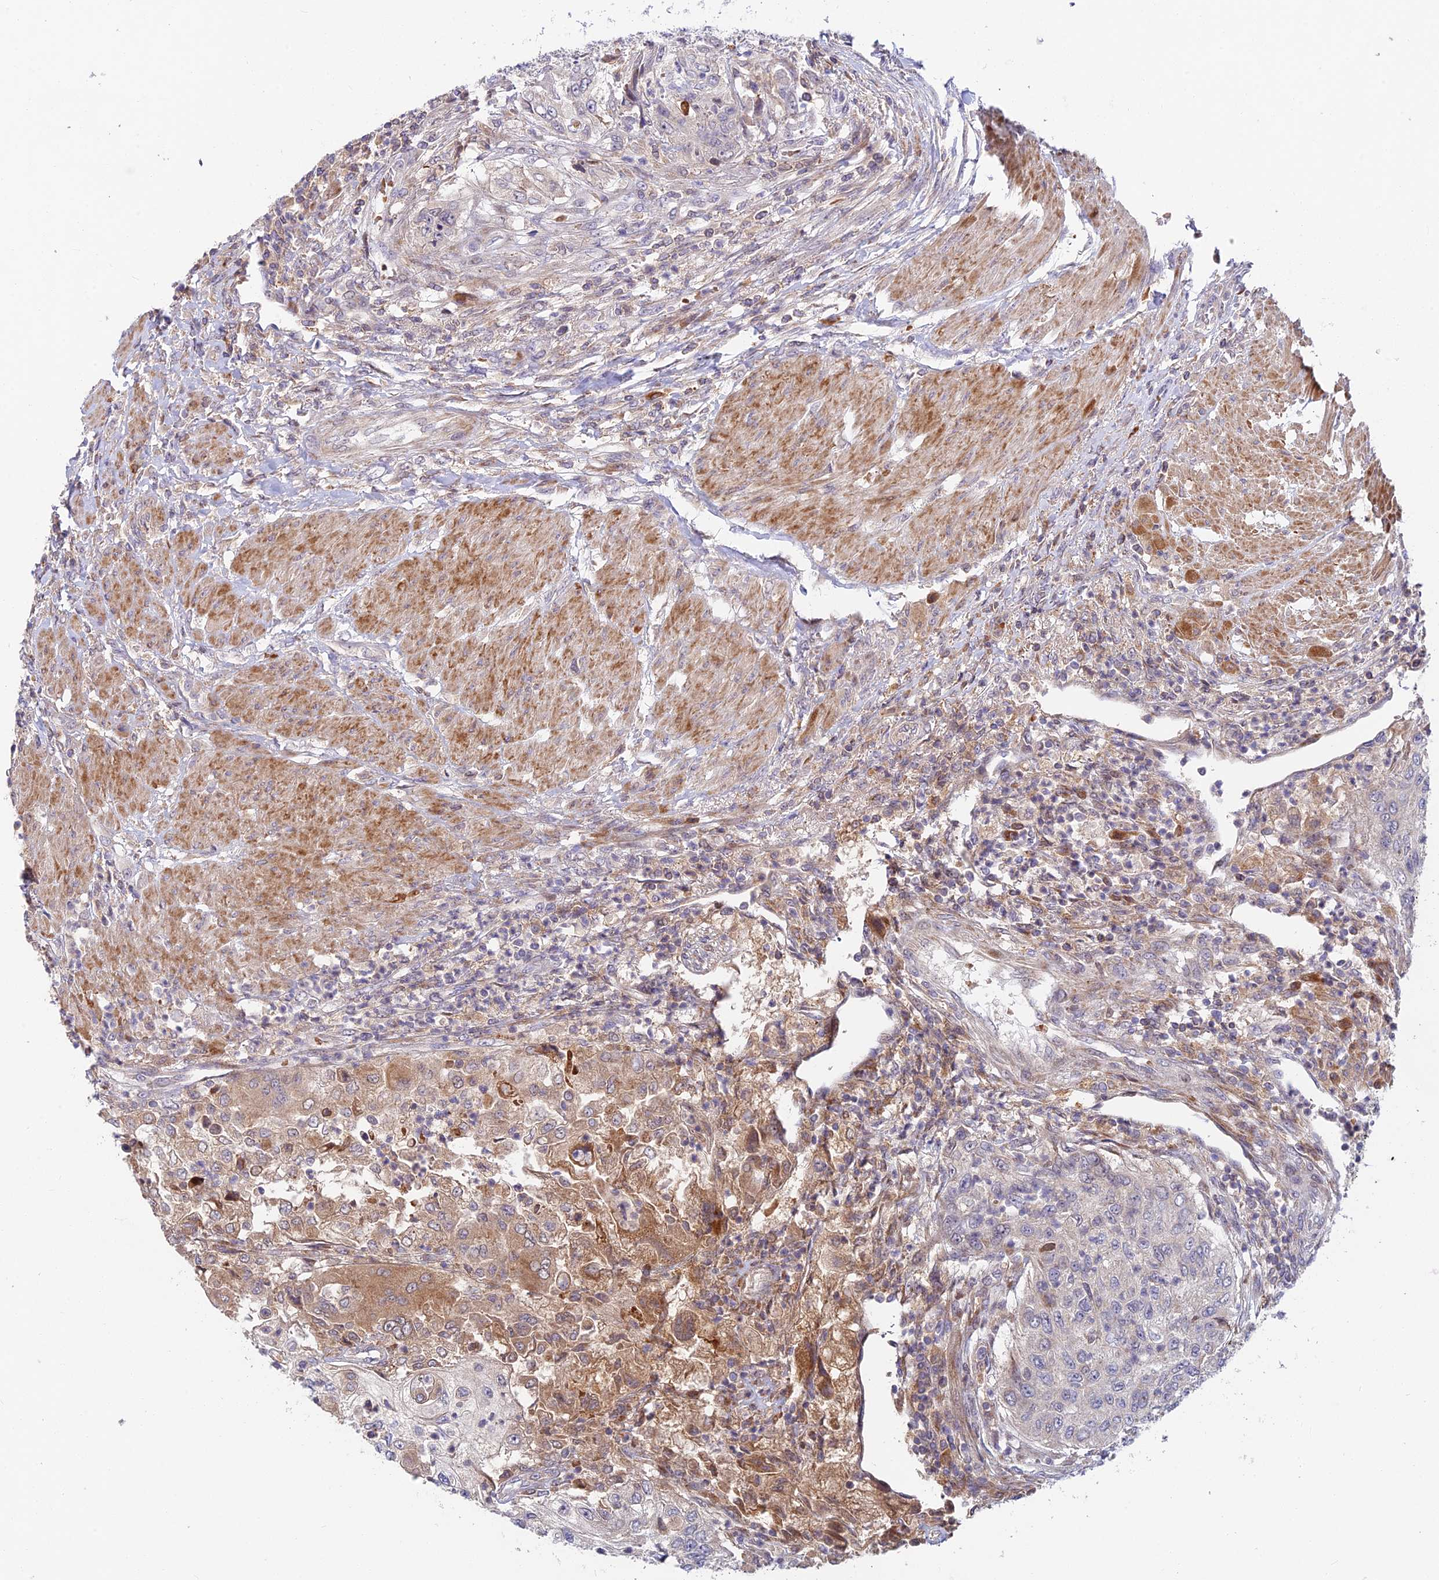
{"staining": {"intensity": "moderate", "quantity": "<25%", "location": "cytoplasmic/membranous"}, "tissue": "urothelial cancer", "cell_type": "Tumor cells", "image_type": "cancer", "snomed": [{"axis": "morphology", "description": "Urothelial carcinoma, High grade"}, {"axis": "topography", "description": "Urinary bladder"}], "caption": "A brown stain labels moderate cytoplasmic/membranous positivity of a protein in human high-grade urothelial carcinoma tumor cells. (IHC, brightfield microscopy, high magnification).", "gene": "FUOM", "patient": {"sex": "female", "age": 60}}